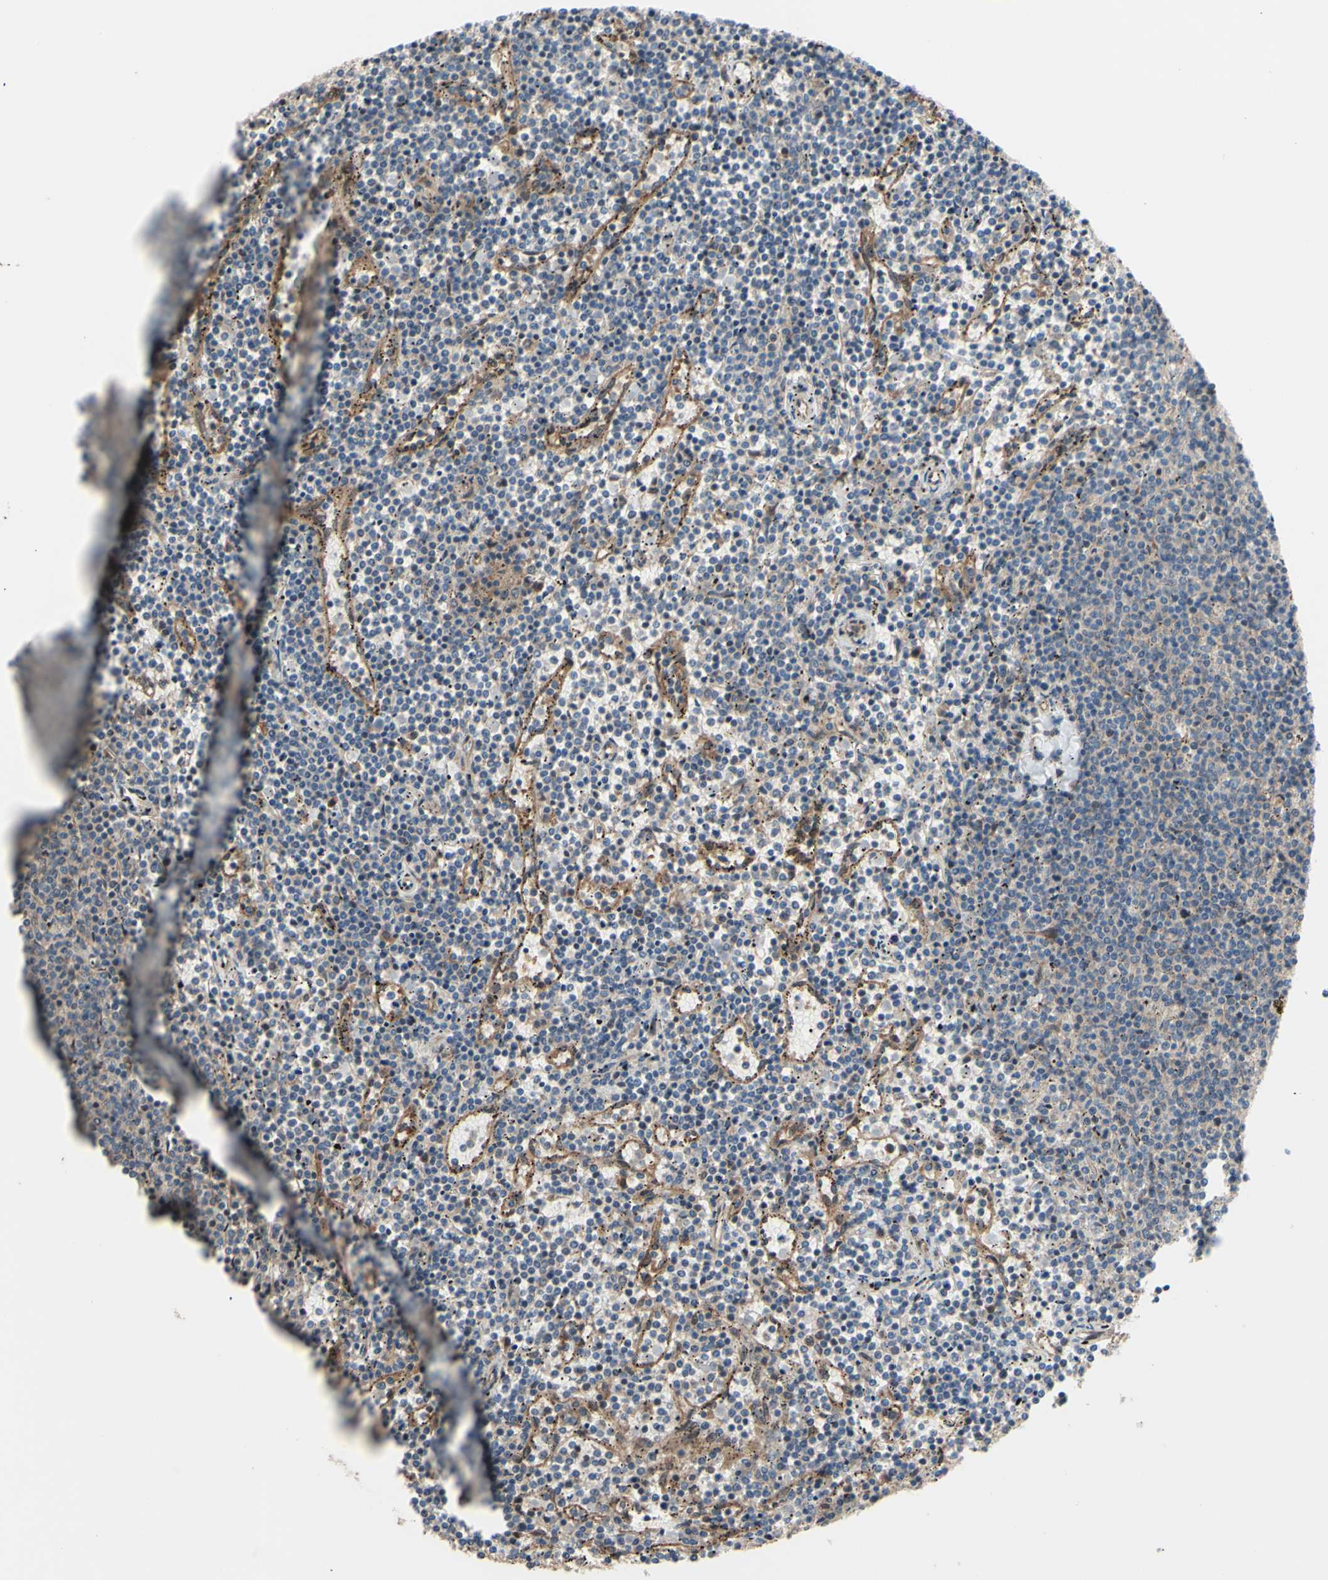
{"staining": {"intensity": "negative", "quantity": "none", "location": "none"}, "tissue": "lymphoma", "cell_type": "Tumor cells", "image_type": "cancer", "snomed": [{"axis": "morphology", "description": "Malignant lymphoma, non-Hodgkin's type, Low grade"}, {"axis": "topography", "description": "Spleen"}], "caption": "High magnification brightfield microscopy of malignant lymphoma, non-Hodgkin's type (low-grade) stained with DAB (brown) and counterstained with hematoxylin (blue): tumor cells show no significant positivity.", "gene": "DYNLRB1", "patient": {"sex": "female", "age": 50}}